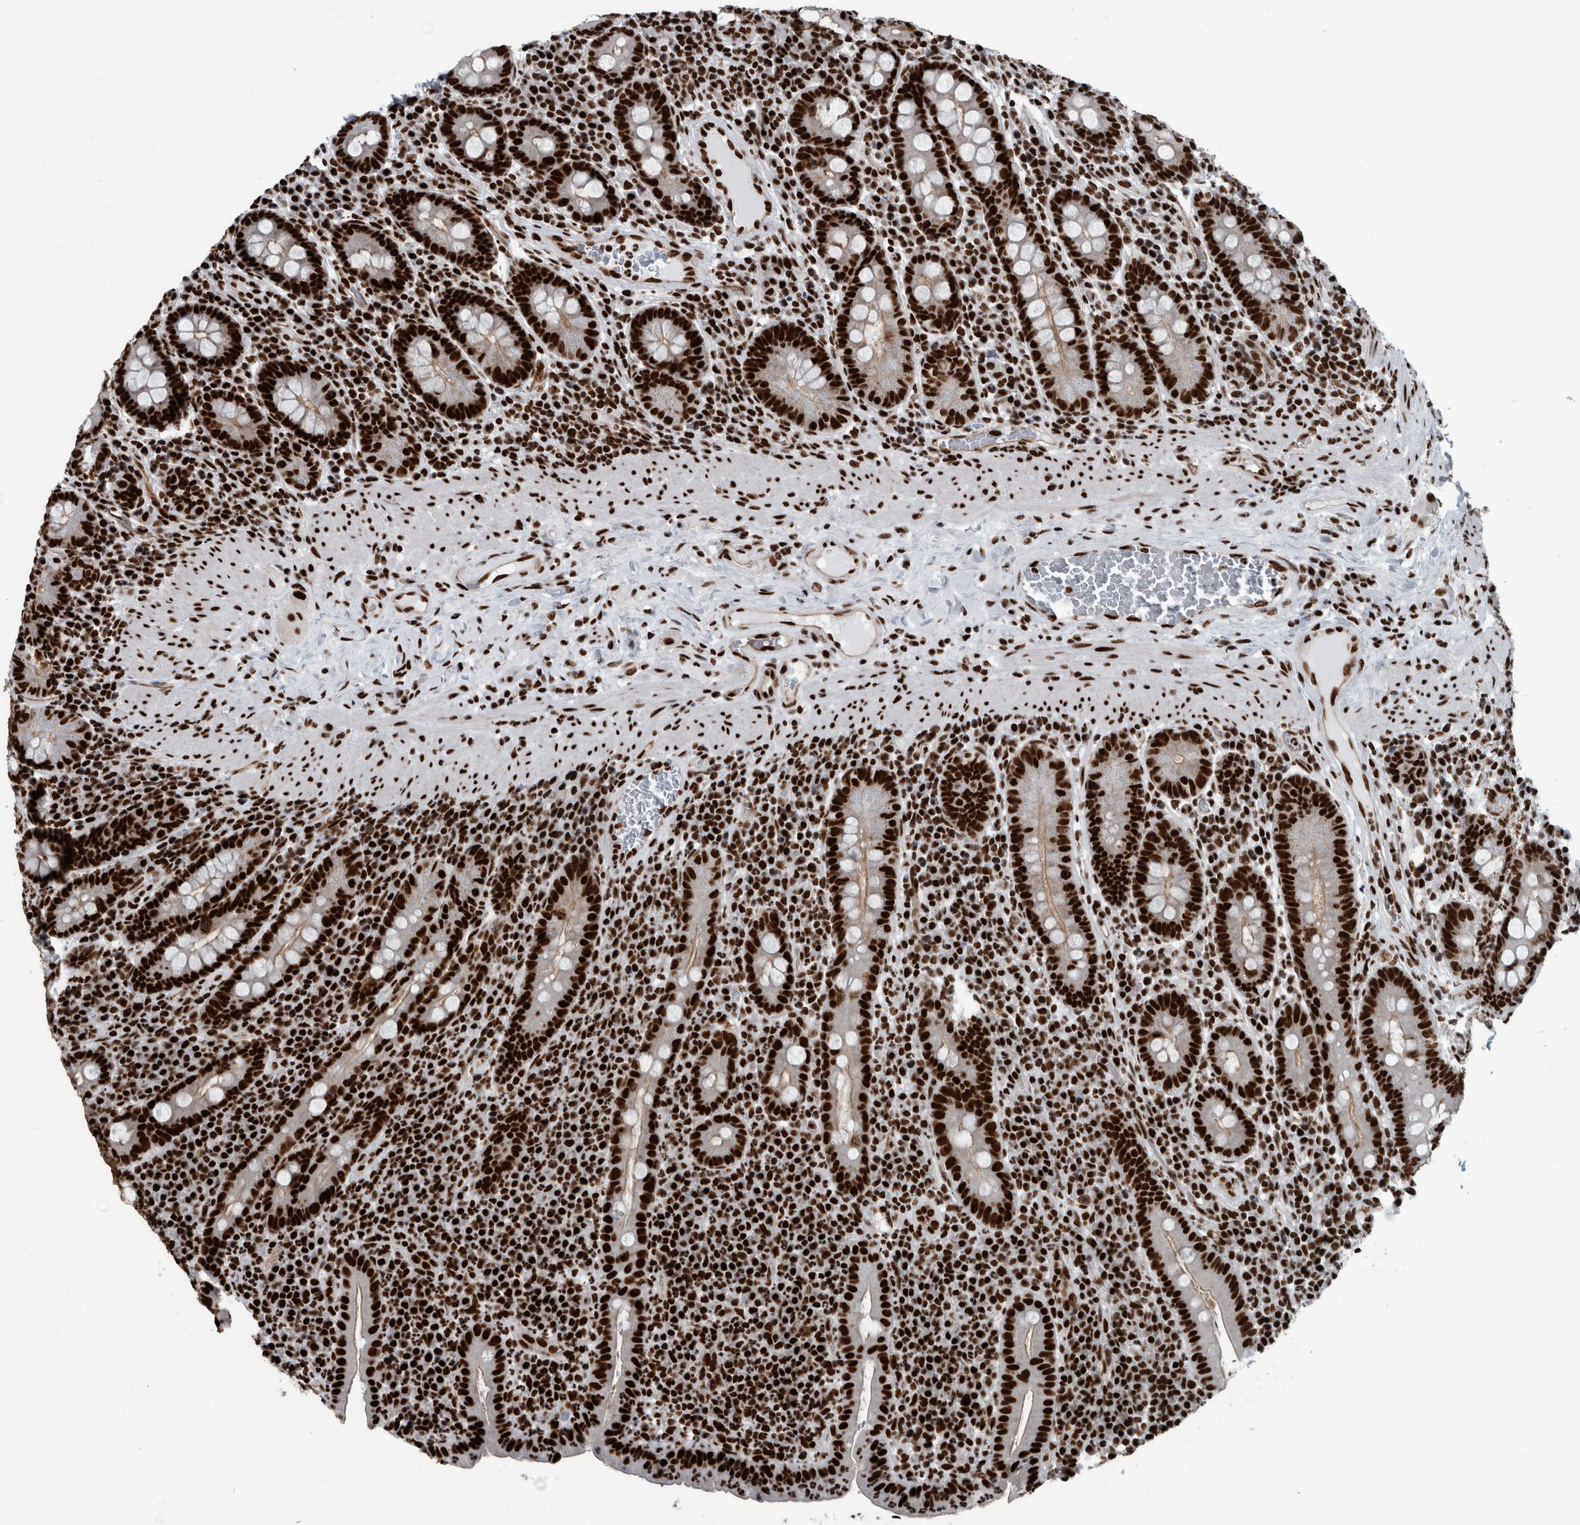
{"staining": {"intensity": "strong", "quantity": ">75%", "location": "nuclear"}, "tissue": "duodenum", "cell_type": "Glandular cells", "image_type": "normal", "snomed": [{"axis": "morphology", "description": "Normal tissue, NOS"}, {"axis": "morphology", "description": "Adenocarcinoma, NOS"}, {"axis": "topography", "description": "Pancreas"}, {"axis": "topography", "description": "Duodenum"}], "caption": "Strong nuclear staining for a protein is appreciated in approximately >75% of glandular cells of benign duodenum using immunohistochemistry (IHC).", "gene": "DNMT3A", "patient": {"sex": "male", "age": 50}}